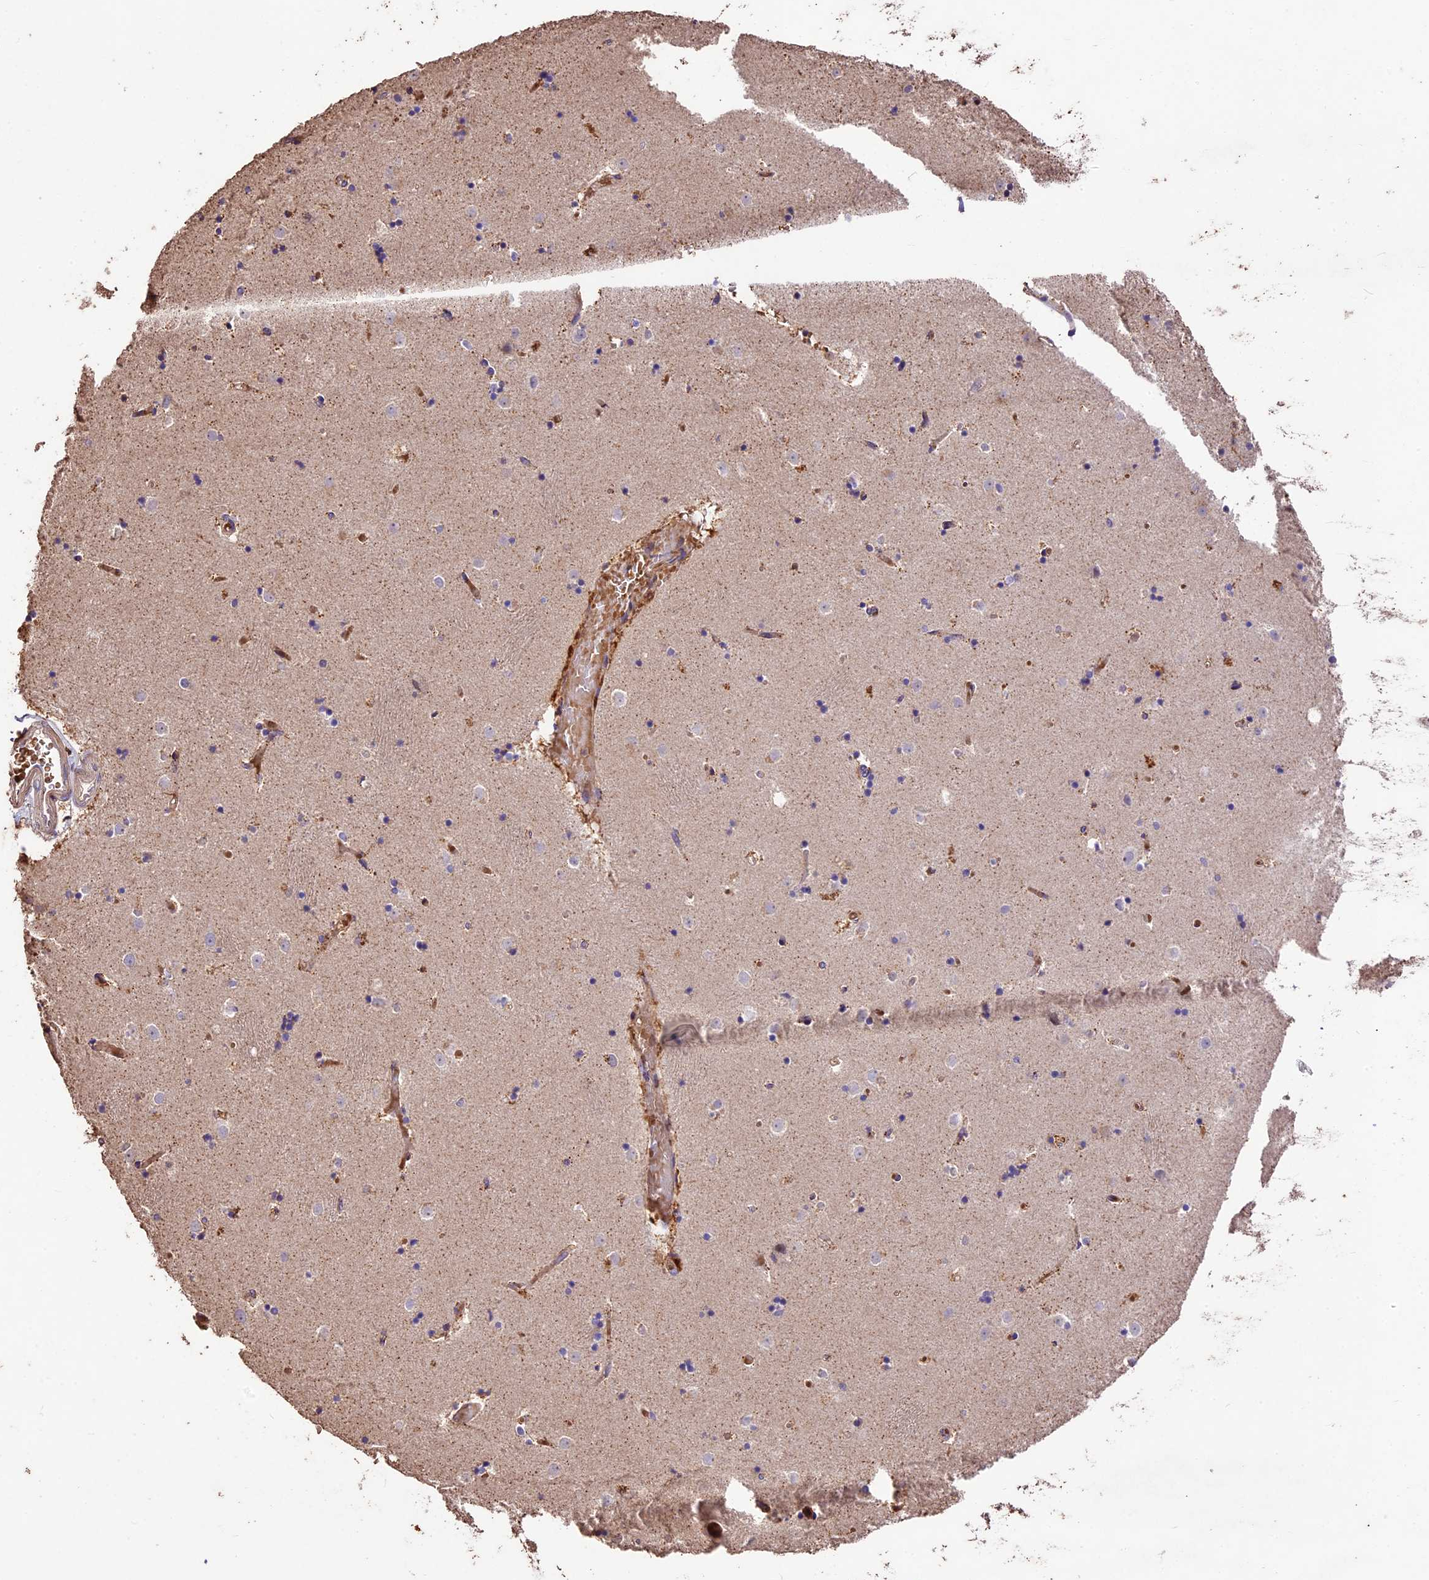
{"staining": {"intensity": "negative", "quantity": "none", "location": "none"}, "tissue": "caudate", "cell_type": "Glial cells", "image_type": "normal", "snomed": [{"axis": "morphology", "description": "Normal tissue, NOS"}, {"axis": "topography", "description": "Lateral ventricle wall"}], "caption": "High power microscopy photomicrograph of an immunohistochemistry micrograph of unremarkable caudate, revealing no significant positivity in glial cells. (DAB IHC with hematoxylin counter stain).", "gene": "CRLF1", "patient": {"sex": "female", "age": 52}}